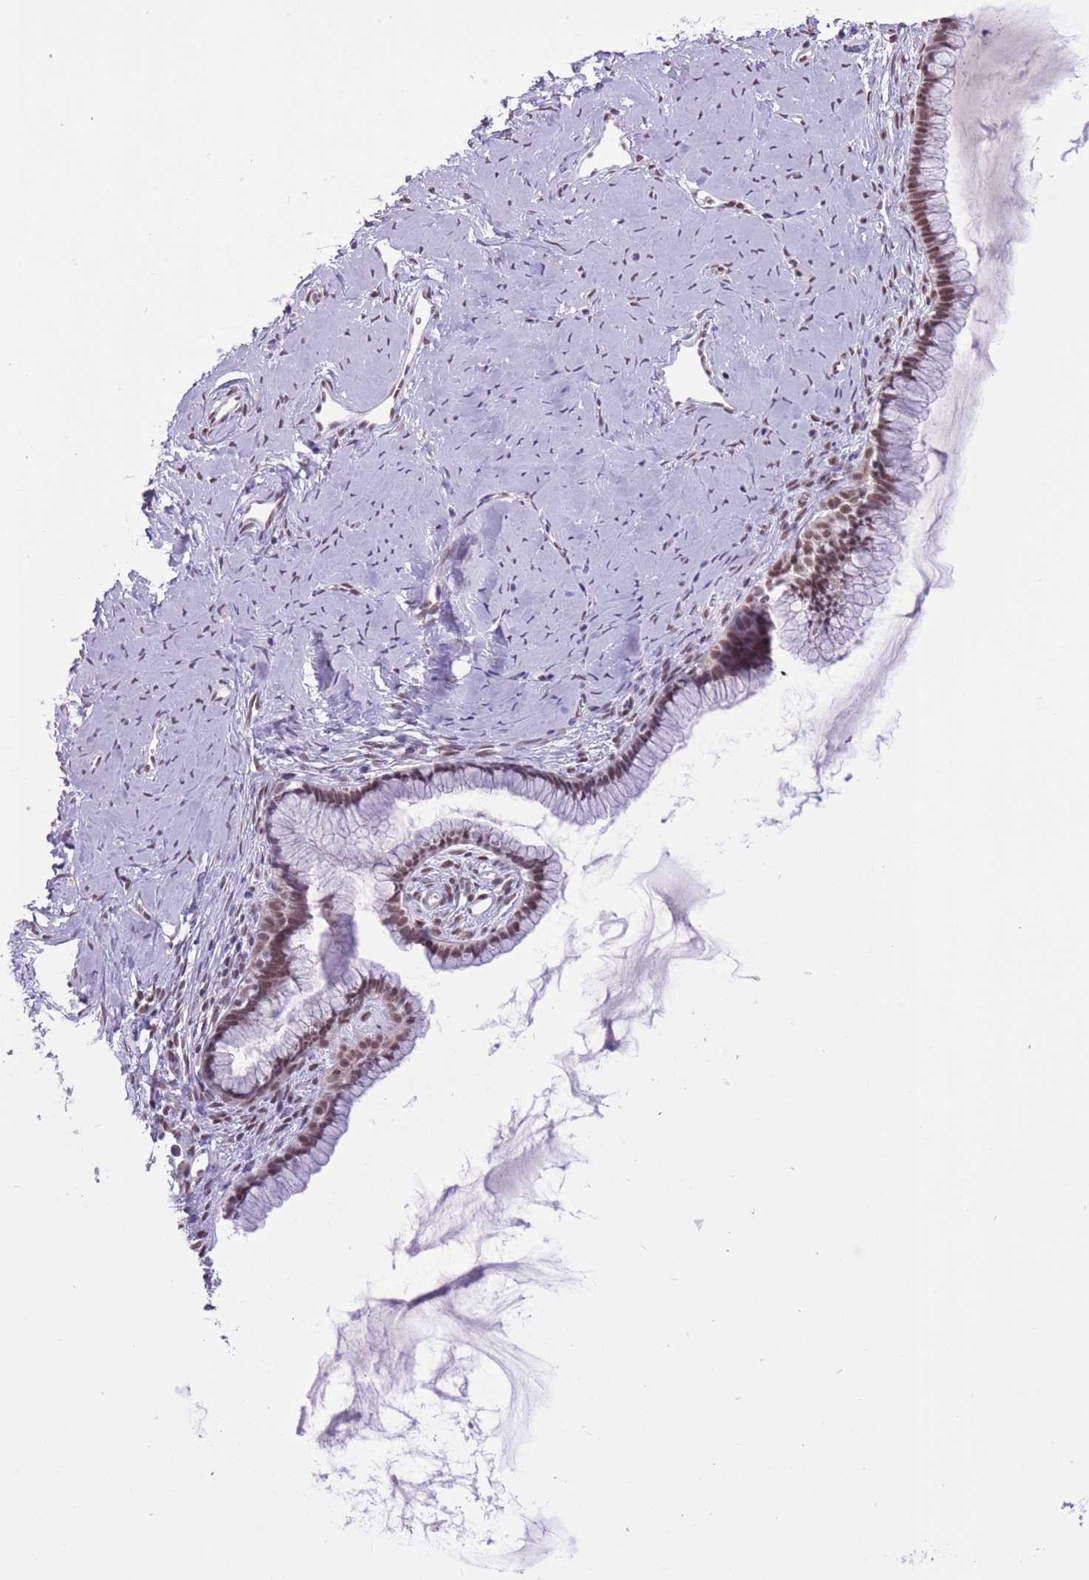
{"staining": {"intensity": "moderate", "quantity": ">75%", "location": "nuclear"}, "tissue": "cervix", "cell_type": "Glandular cells", "image_type": "normal", "snomed": [{"axis": "morphology", "description": "Normal tissue, NOS"}, {"axis": "topography", "description": "Cervix"}], "caption": "Cervix stained for a protein (brown) exhibits moderate nuclear positive expression in about >75% of glandular cells.", "gene": "ZBED5", "patient": {"sex": "female", "age": 40}}